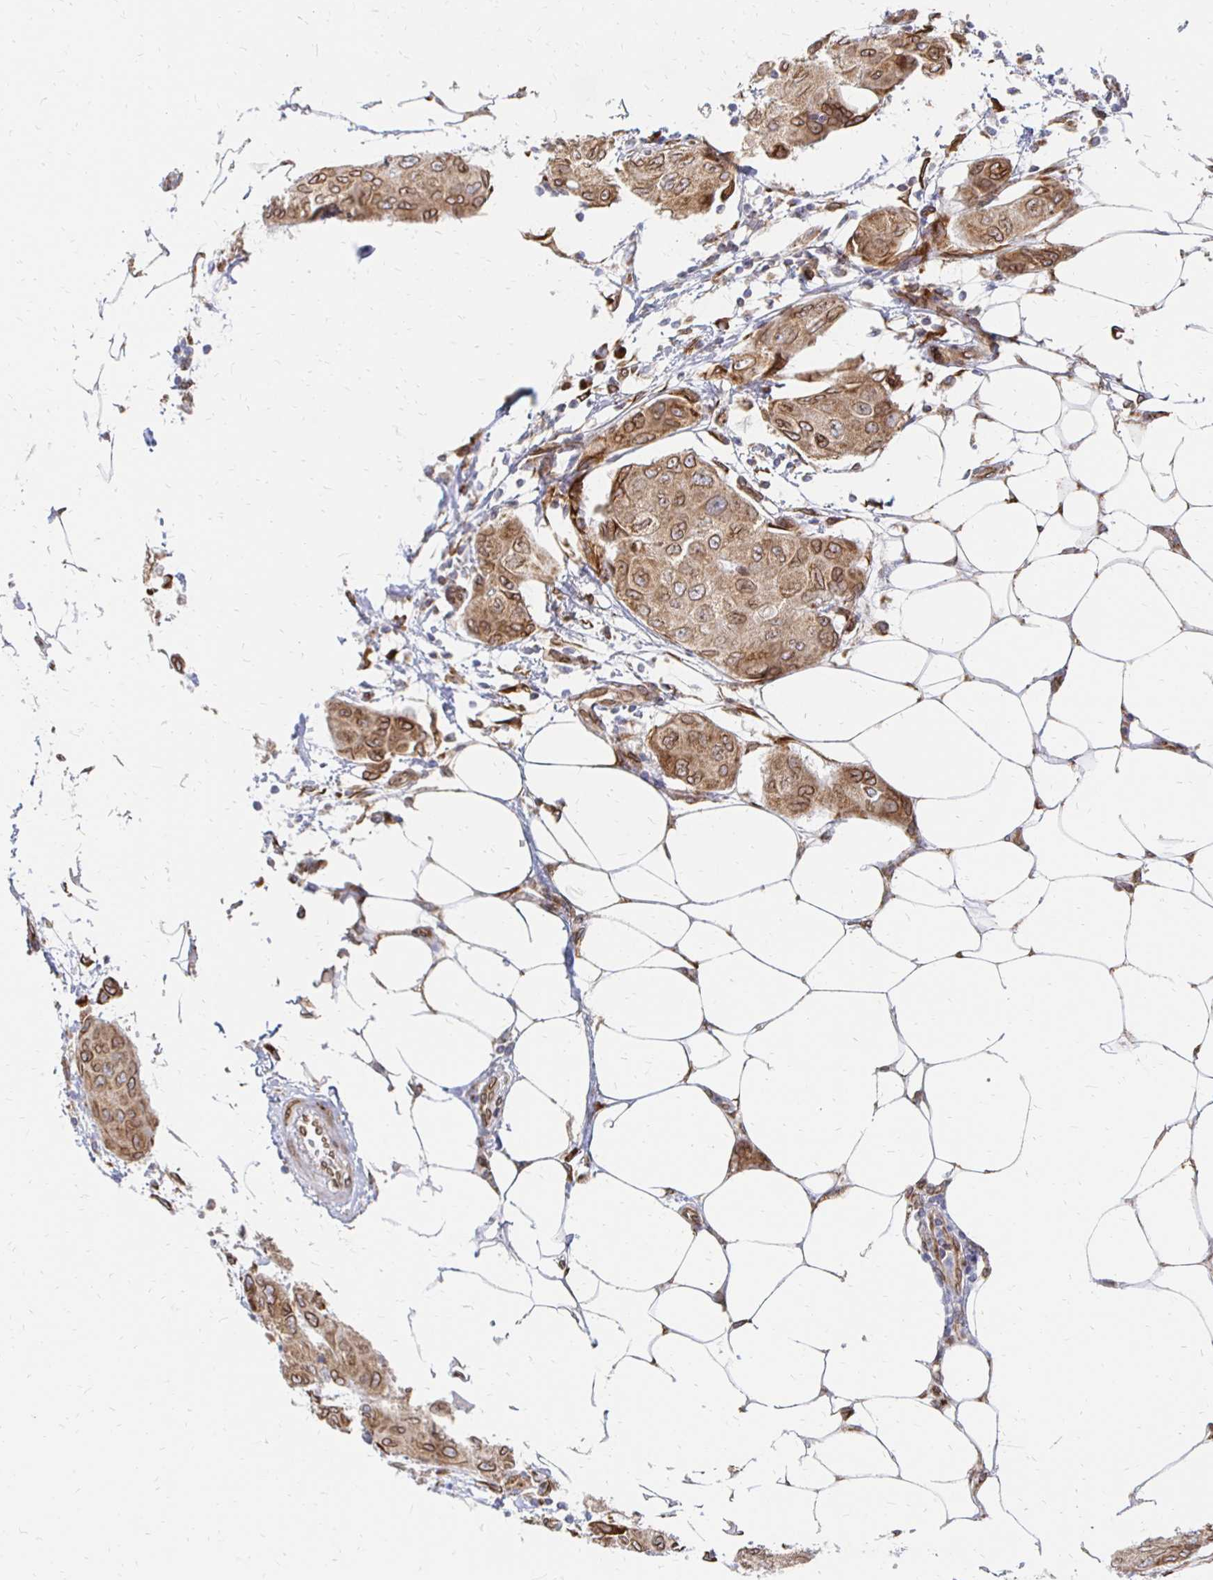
{"staining": {"intensity": "moderate", "quantity": ">75%", "location": "cytoplasmic/membranous,nuclear"}, "tissue": "breast cancer", "cell_type": "Tumor cells", "image_type": "cancer", "snomed": [{"axis": "morphology", "description": "Duct carcinoma"}, {"axis": "topography", "description": "Breast"}, {"axis": "topography", "description": "Lymph node"}], "caption": "Breast cancer (intraductal carcinoma) tissue shows moderate cytoplasmic/membranous and nuclear positivity in approximately >75% of tumor cells, visualized by immunohistochemistry. The staining is performed using DAB (3,3'-diaminobenzidine) brown chromogen to label protein expression. The nuclei are counter-stained blue using hematoxylin.", "gene": "PELI3", "patient": {"sex": "female", "age": 80}}